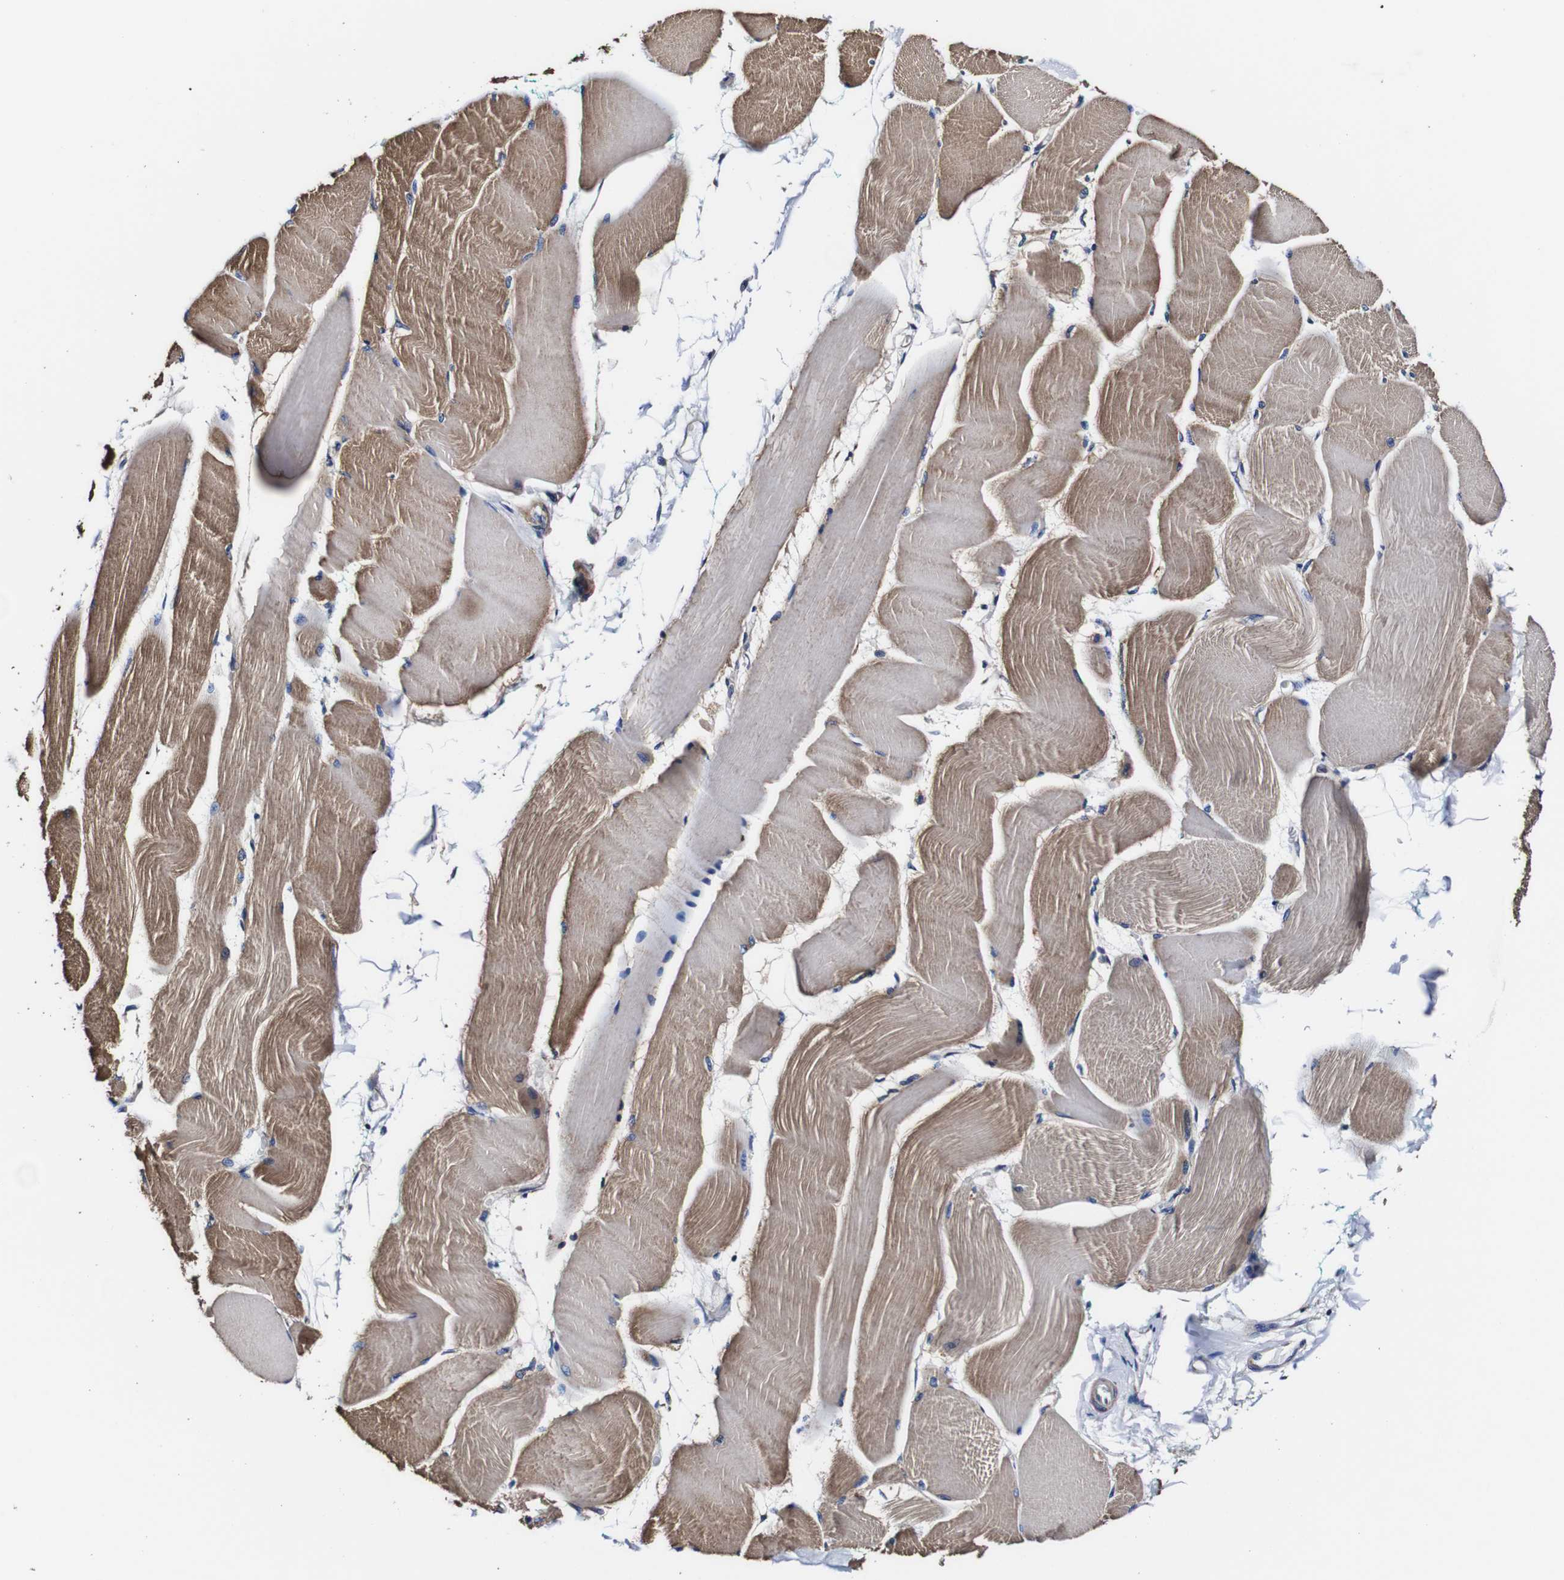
{"staining": {"intensity": "moderate", "quantity": ">75%", "location": "cytoplasmic/membranous"}, "tissue": "skeletal muscle", "cell_type": "Myocytes", "image_type": "normal", "snomed": [{"axis": "morphology", "description": "Normal tissue, NOS"}, {"axis": "morphology", "description": "Squamous cell carcinoma, NOS"}, {"axis": "topography", "description": "Skeletal muscle"}], "caption": "Skeletal muscle stained with immunohistochemistry exhibits moderate cytoplasmic/membranous positivity in approximately >75% of myocytes. (DAB IHC with brightfield microscopy, high magnification).", "gene": "PDCD6IP", "patient": {"sex": "male", "age": 51}}